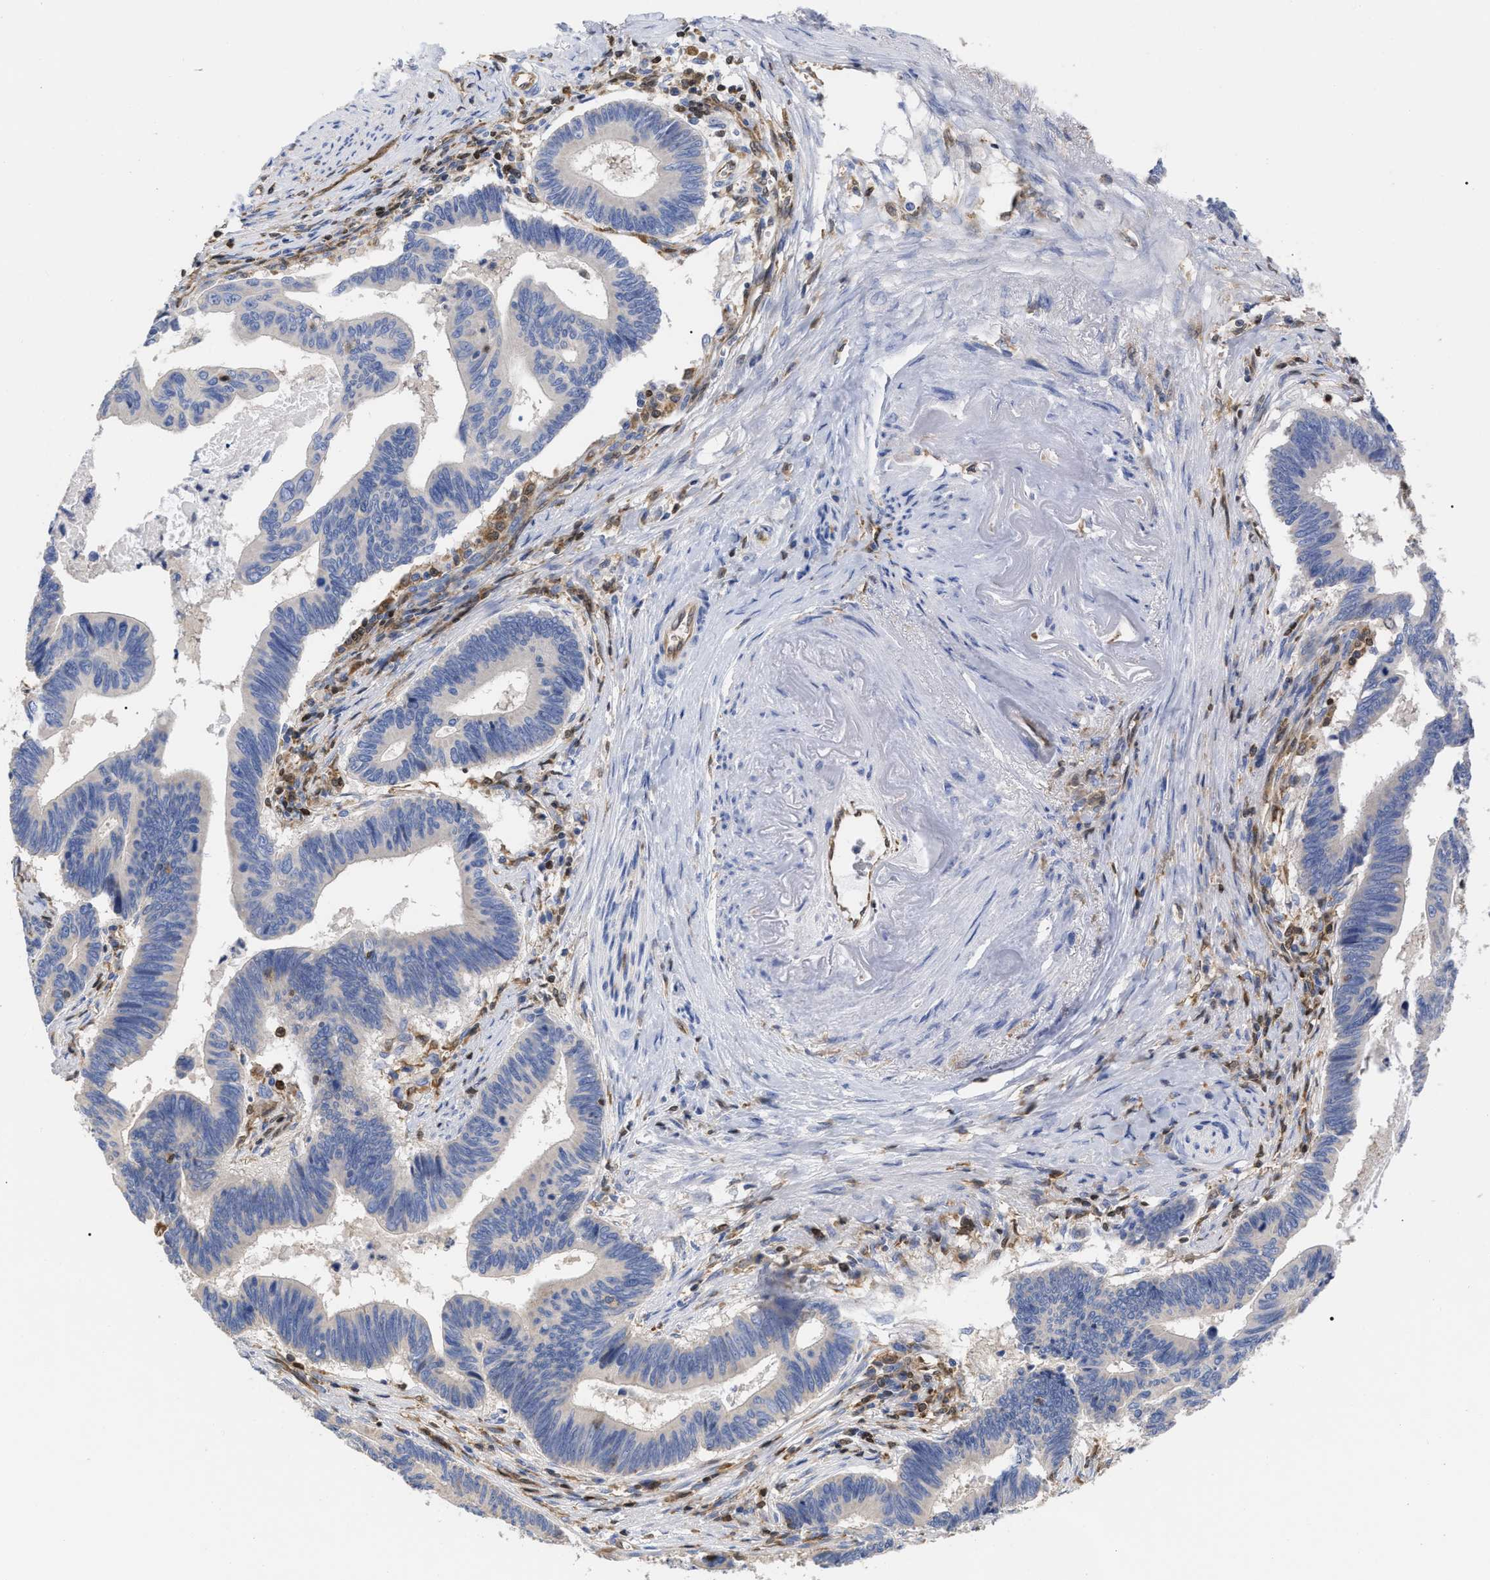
{"staining": {"intensity": "negative", "quantity": "none", "location": "none"}, "tissue": "pancreatic cancer", "cell_type": "Tumor cells", "image_type": "cancer", "snomed": [{"axis": "morphology", "description": "Adenocarcinoma, NOS"}, {"axis": "topography", "description": "Pancreas"}], "caption": "Tumor cells show no significant protein positivity in pancreatic cancer. Nuclei are stained in blue.", "gene": "GIMAP4", "patient": {"sex": "female", "age": 70}}